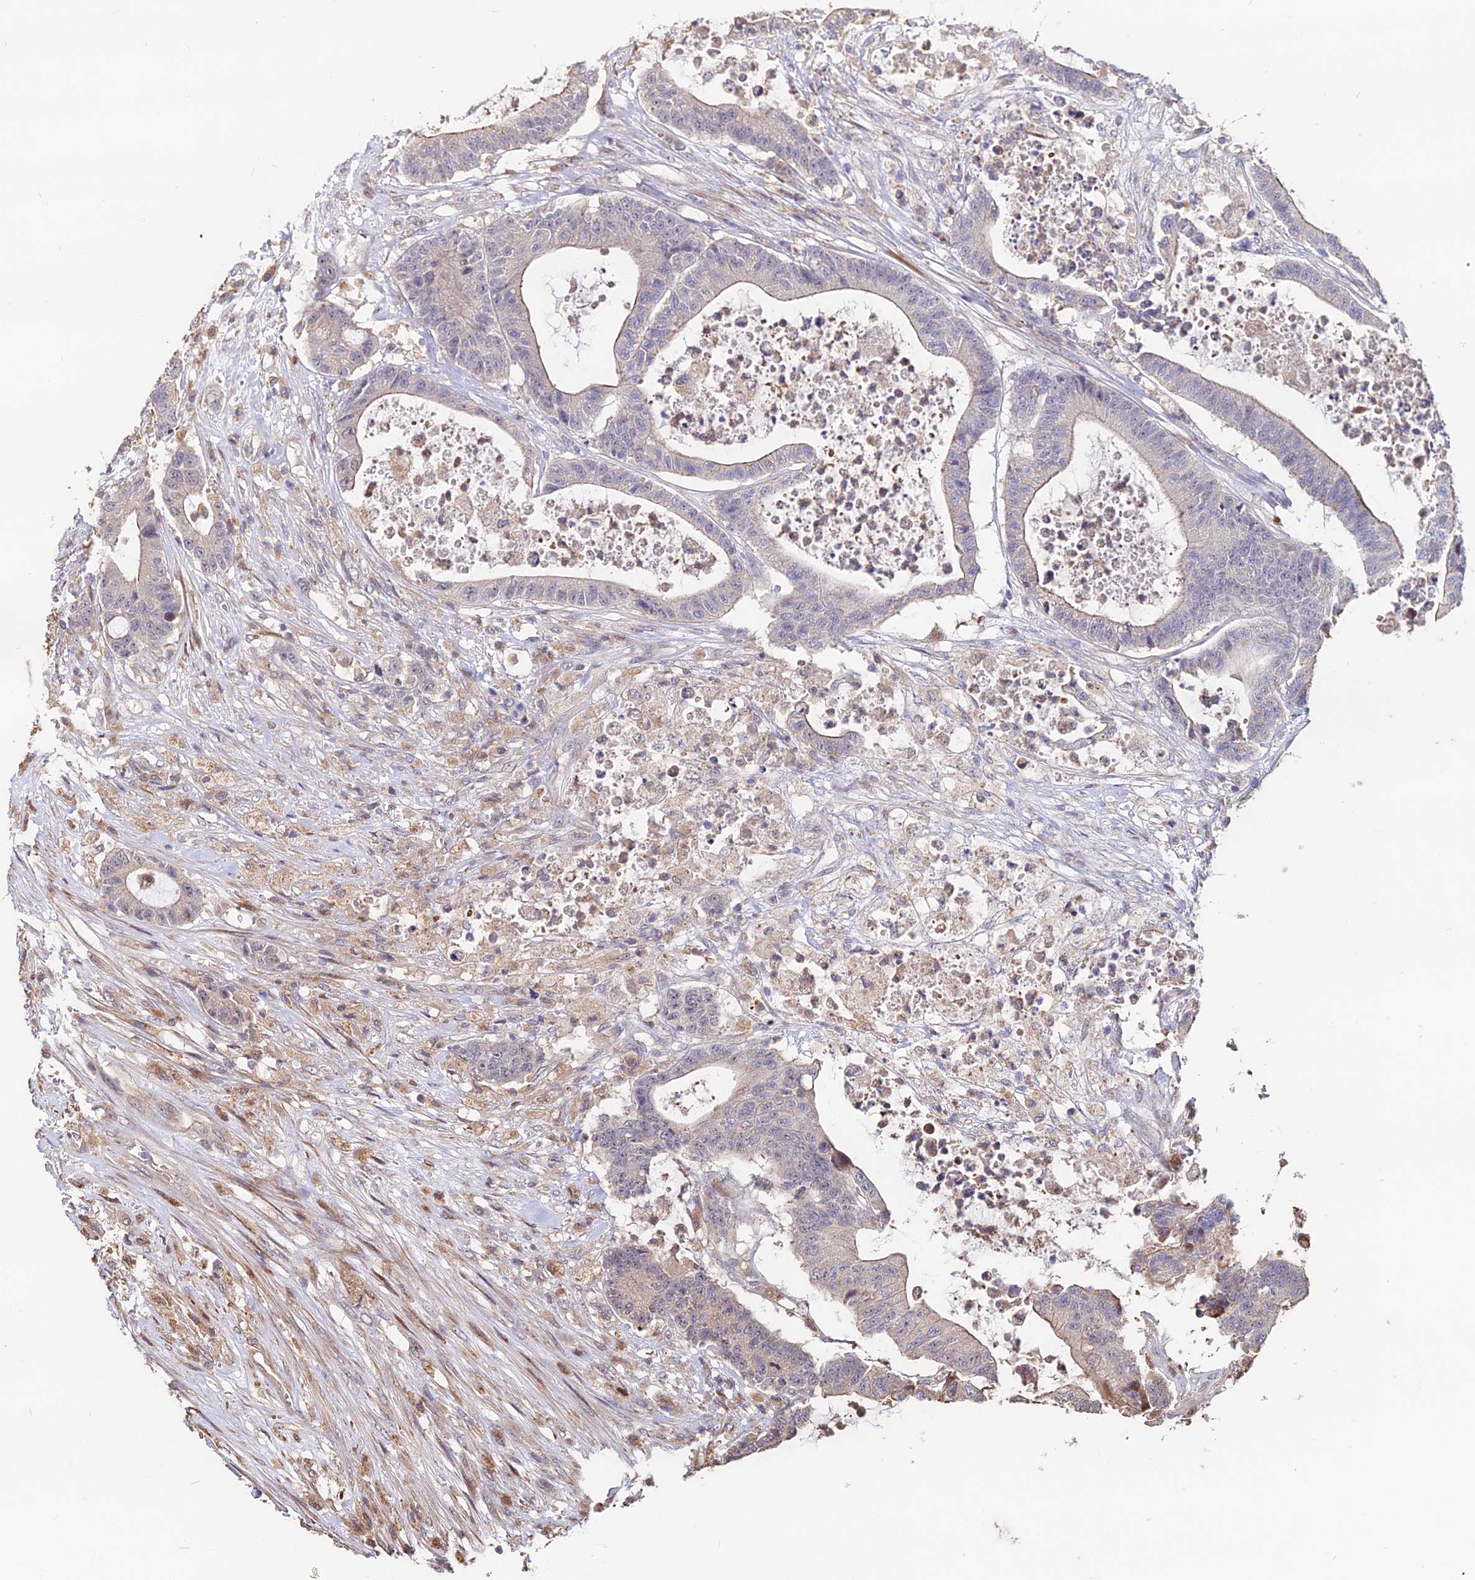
{"staining": {"intensity": "weak", "quantity": "25%-75%", "location": "cytoplasmic/membranous"}, "tissue": "colorectal cancer", "cell_type": "Tumor cells", "image_type": "cancer", "snomed": [{"axis": "morphology", "description": "Adenocarcinoma, NOS"}, {"axis": "topography", "description": "Colon"}], "caption": "Immunohistochemical staining of colorectal cancer exhibits low levels of weak cytoplasmic/membranous protein expression in about 25%-75% of tumor cells.", "gene": "ACTR5", "patient": {"sex": "female", "age": 84}}